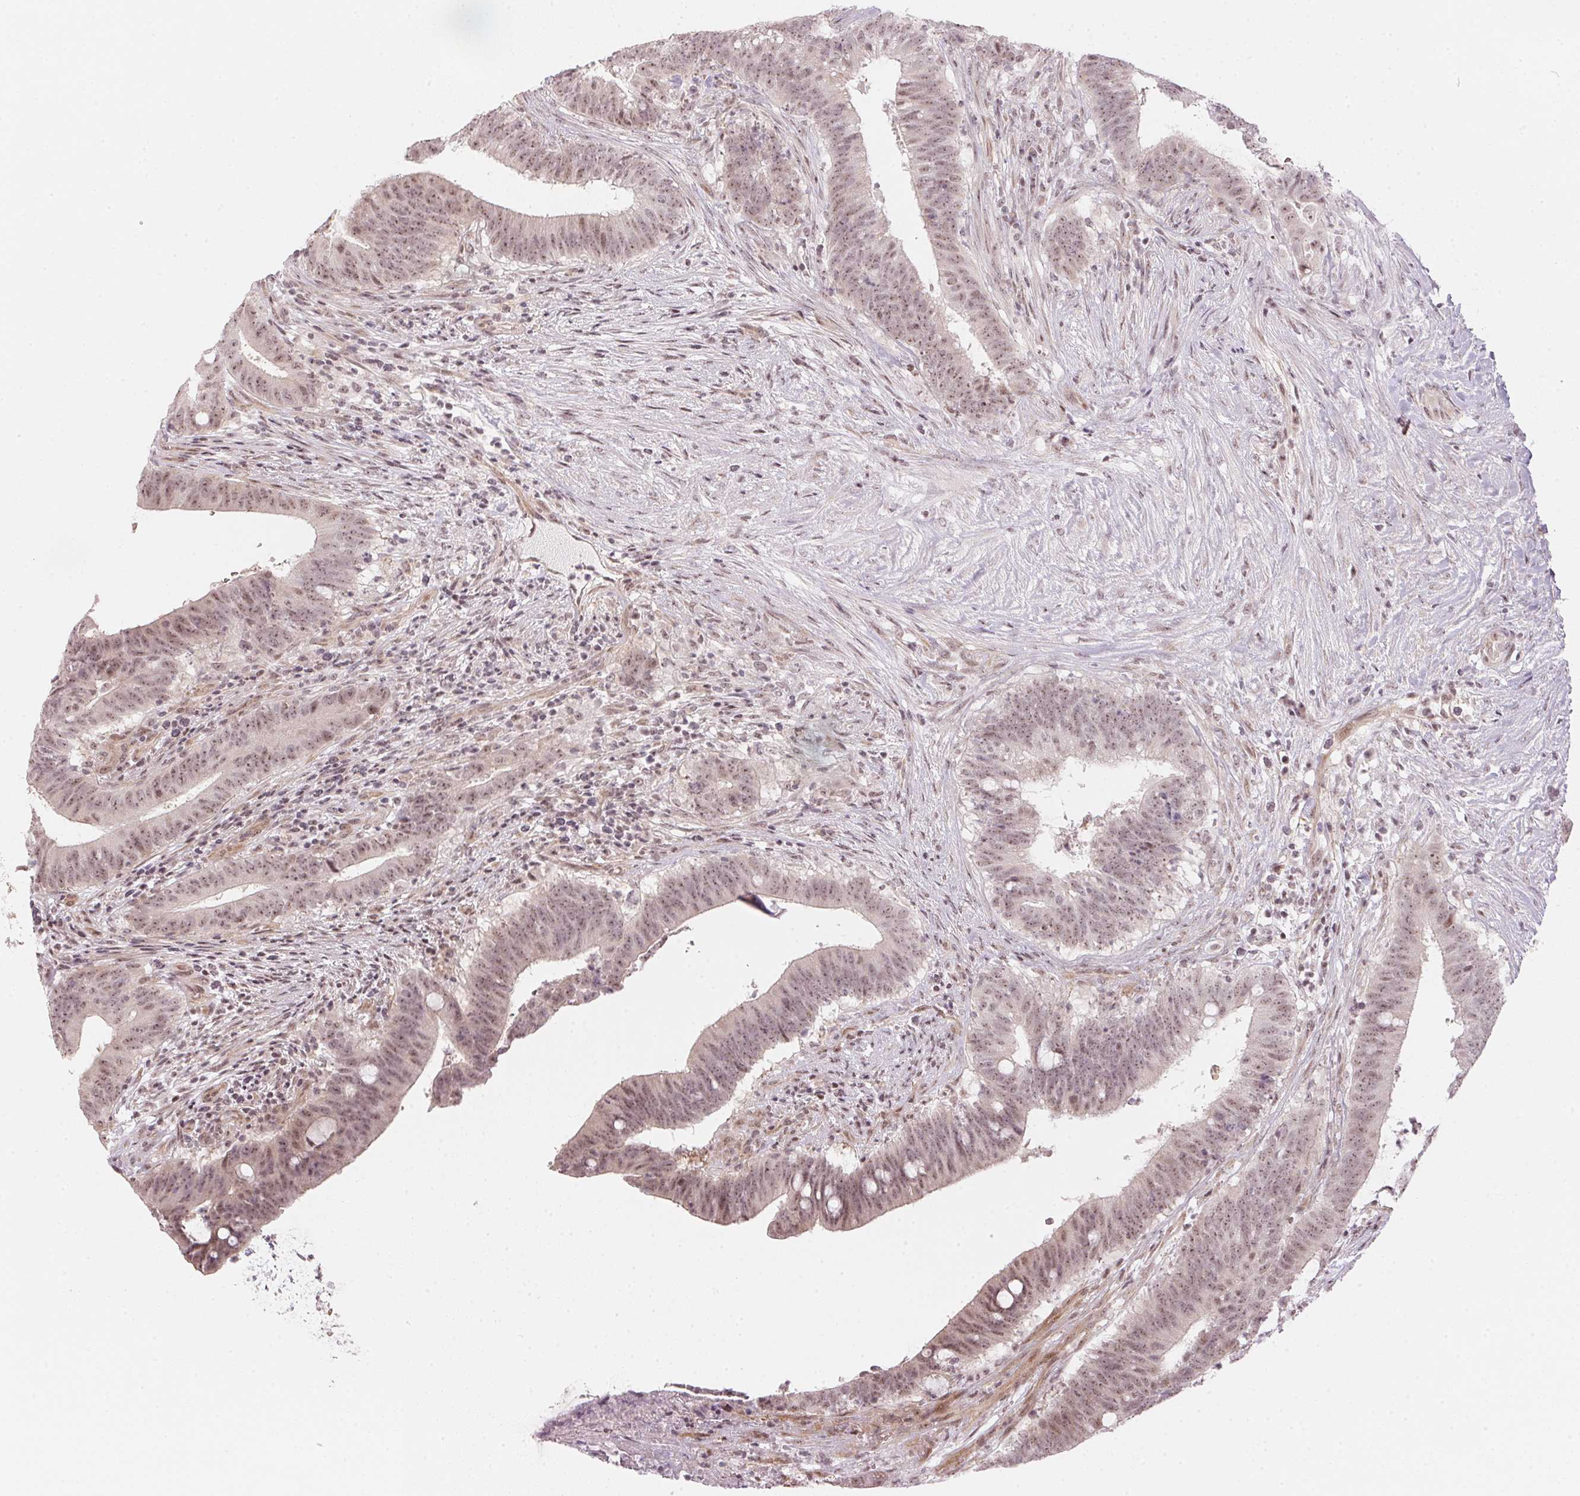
{"staining": {"intensity": "weak", "quantity": ">75%", "location": "nuclear"}, "tissue": "colorectal cancer", "cell_type": "Tumor cells", "image_type": "cancer", "snomed": [{"axis": "morphology", "description": "Adenocarcinoma, NOS"}, {"axis": "topography", "description": "Colon"}], "caption": "A brown stain labels weak nuclear expression of a protein in colorectal cancer (adenocarcinoma) tumor cells.", "gene": "KAT6A", "patient": {"sex": "female", "age": 43}}